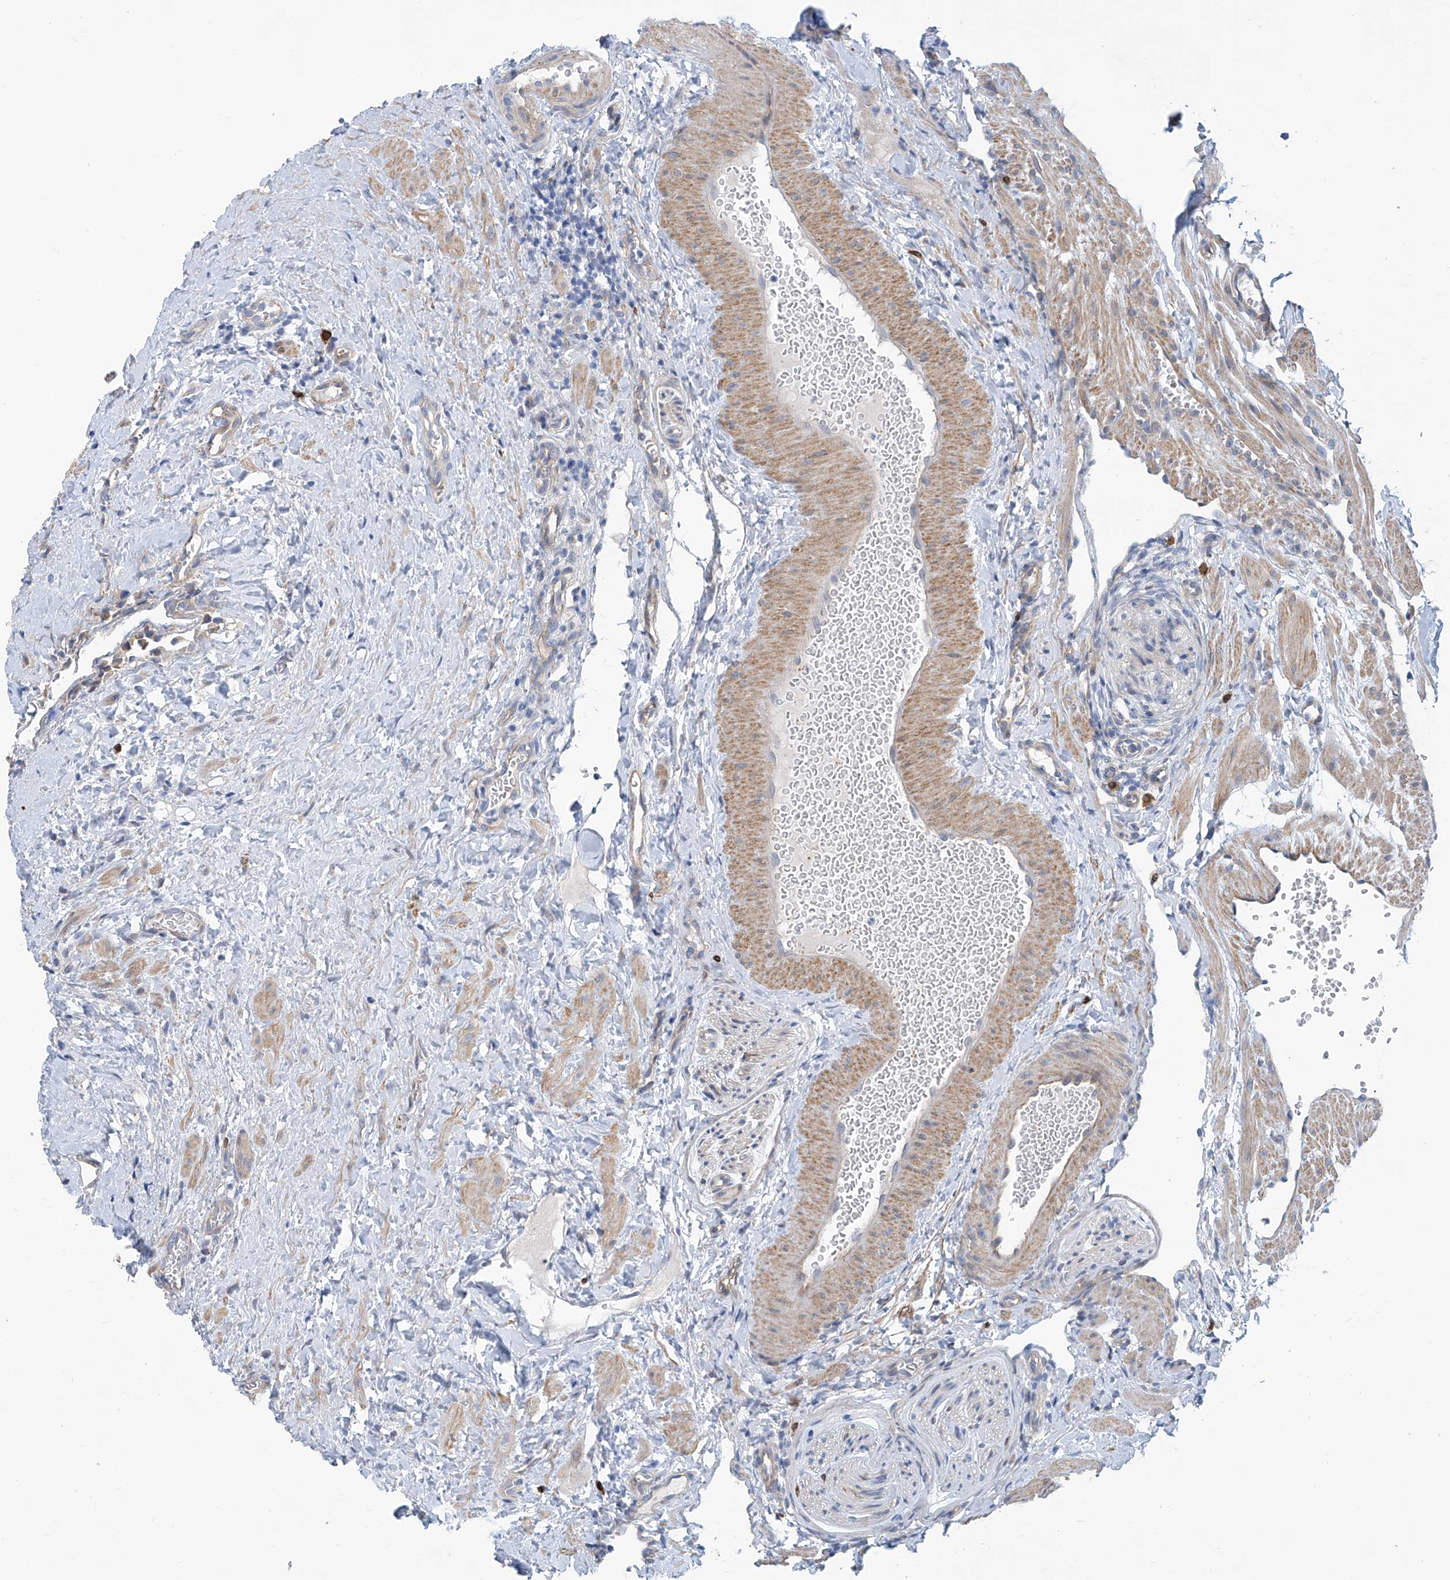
{"staining": {"intensity": "weak", "quantity": "25%-75%", "location": "cytoplasmic/membranous"}, "tissue": "ovary", "cell_type": "Follicle cells", "image_type": "normal", "snomed": [{"axis": "morphology", "description": "Normal tissue, NOS"}, {"axis": "morphology", "description": "Cyst, NOS"}, {"axis": "topography", "description": "Ovary"}], "caption": "Protein expression analysis of normal human ovary reveals weak cytoplasmic/membranous staining in approximately 25%-75% of follicle cells. (DAB (3,3'-diaminobenzidine) = brown stain, brightfield microscopy at high magnification).", "gene": "TNN", "patient": {"sex": "female", "age": 33}}